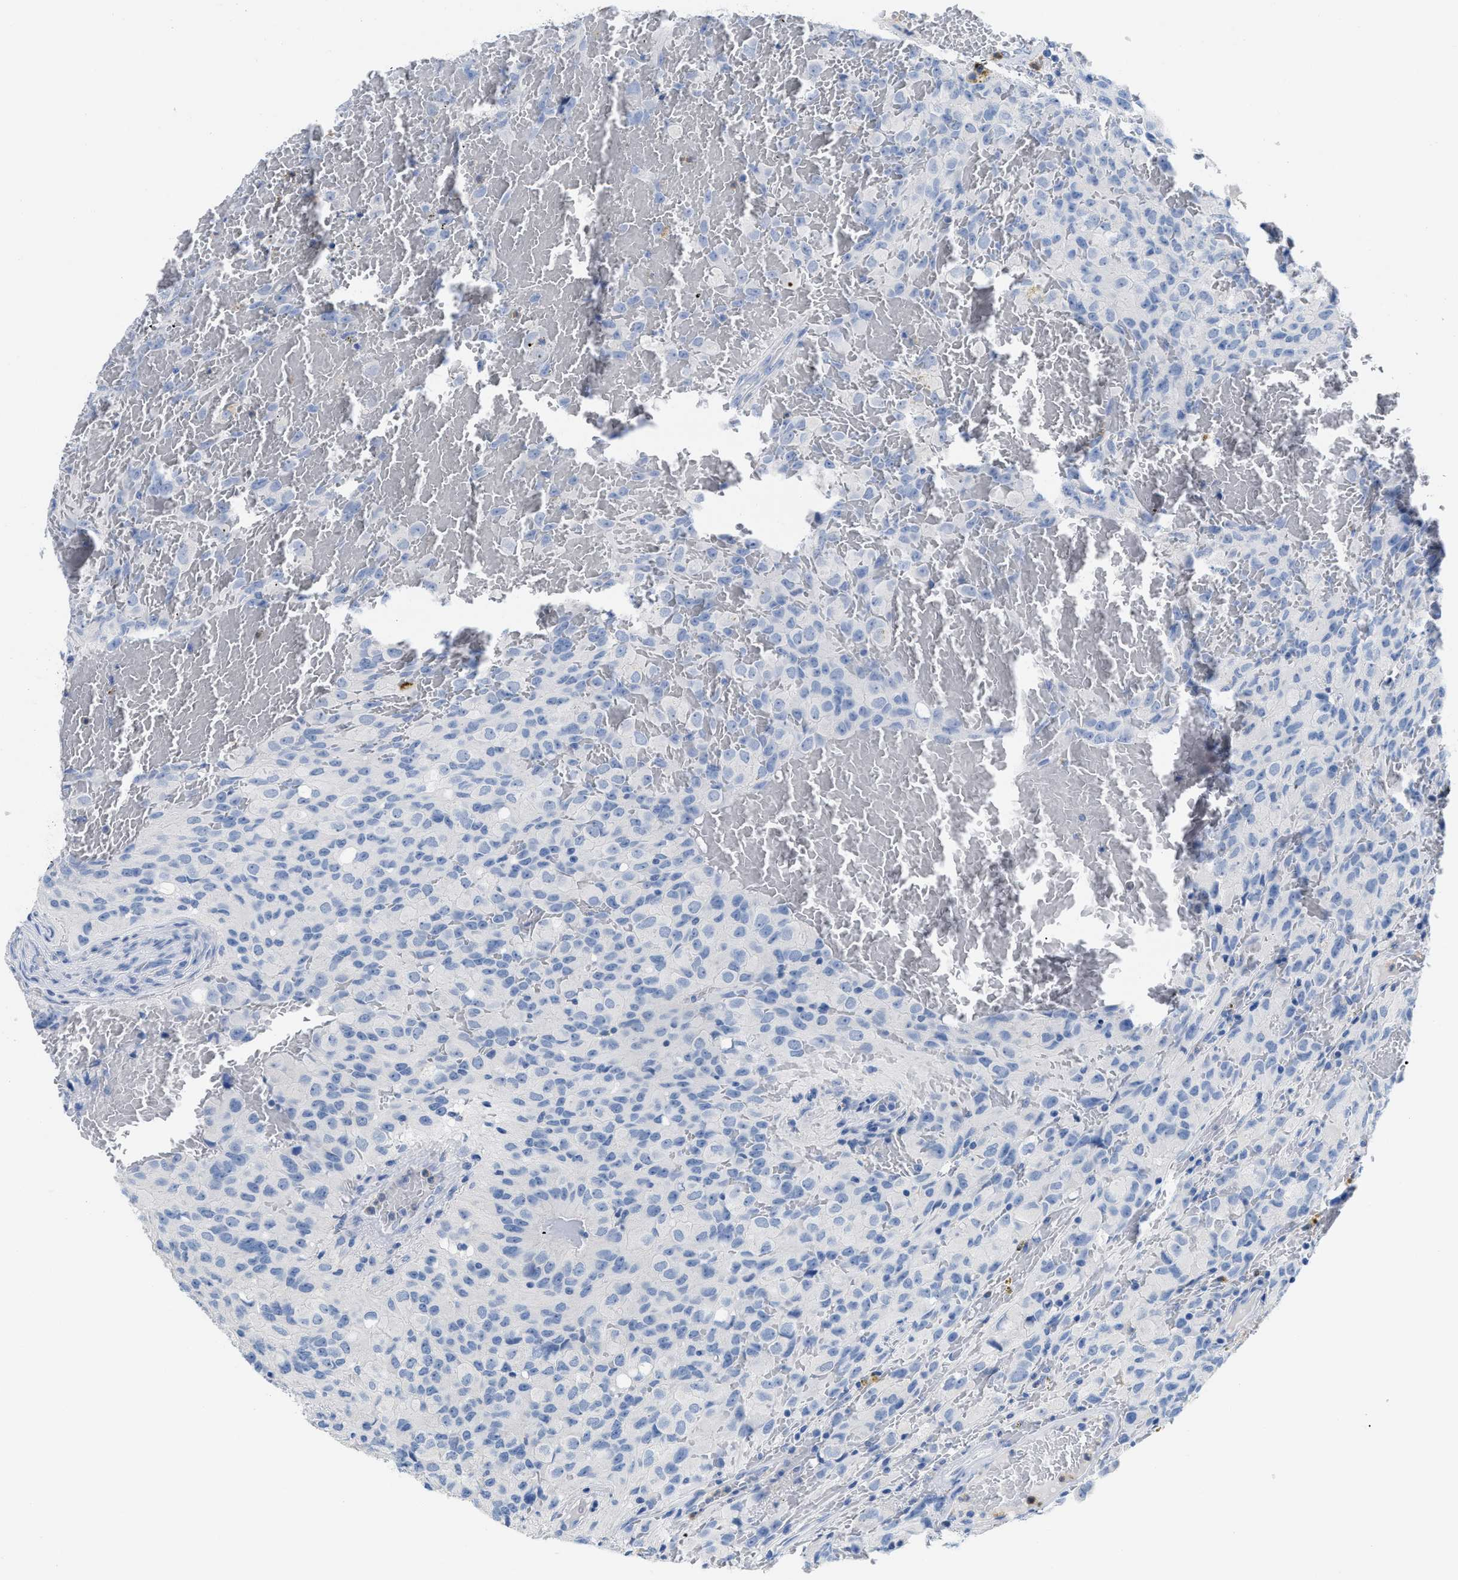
{"staining": {"intensity": "negative", "quantity": "none", "location": "none"}, "tissue": "glioma", "cell_type": "Tumor cells", "image_type": "cancer", "snomed": [{"axis": "morphology", "description": "Glioma, malignant, High grade"}, {"axis": "topography", "description": "Brain"}], "caption": "There is no significant positivity in tumor cells of malignant high-grade glioma.", "gene": "CR1", "patient": {"sex": "male", "age": 32}}